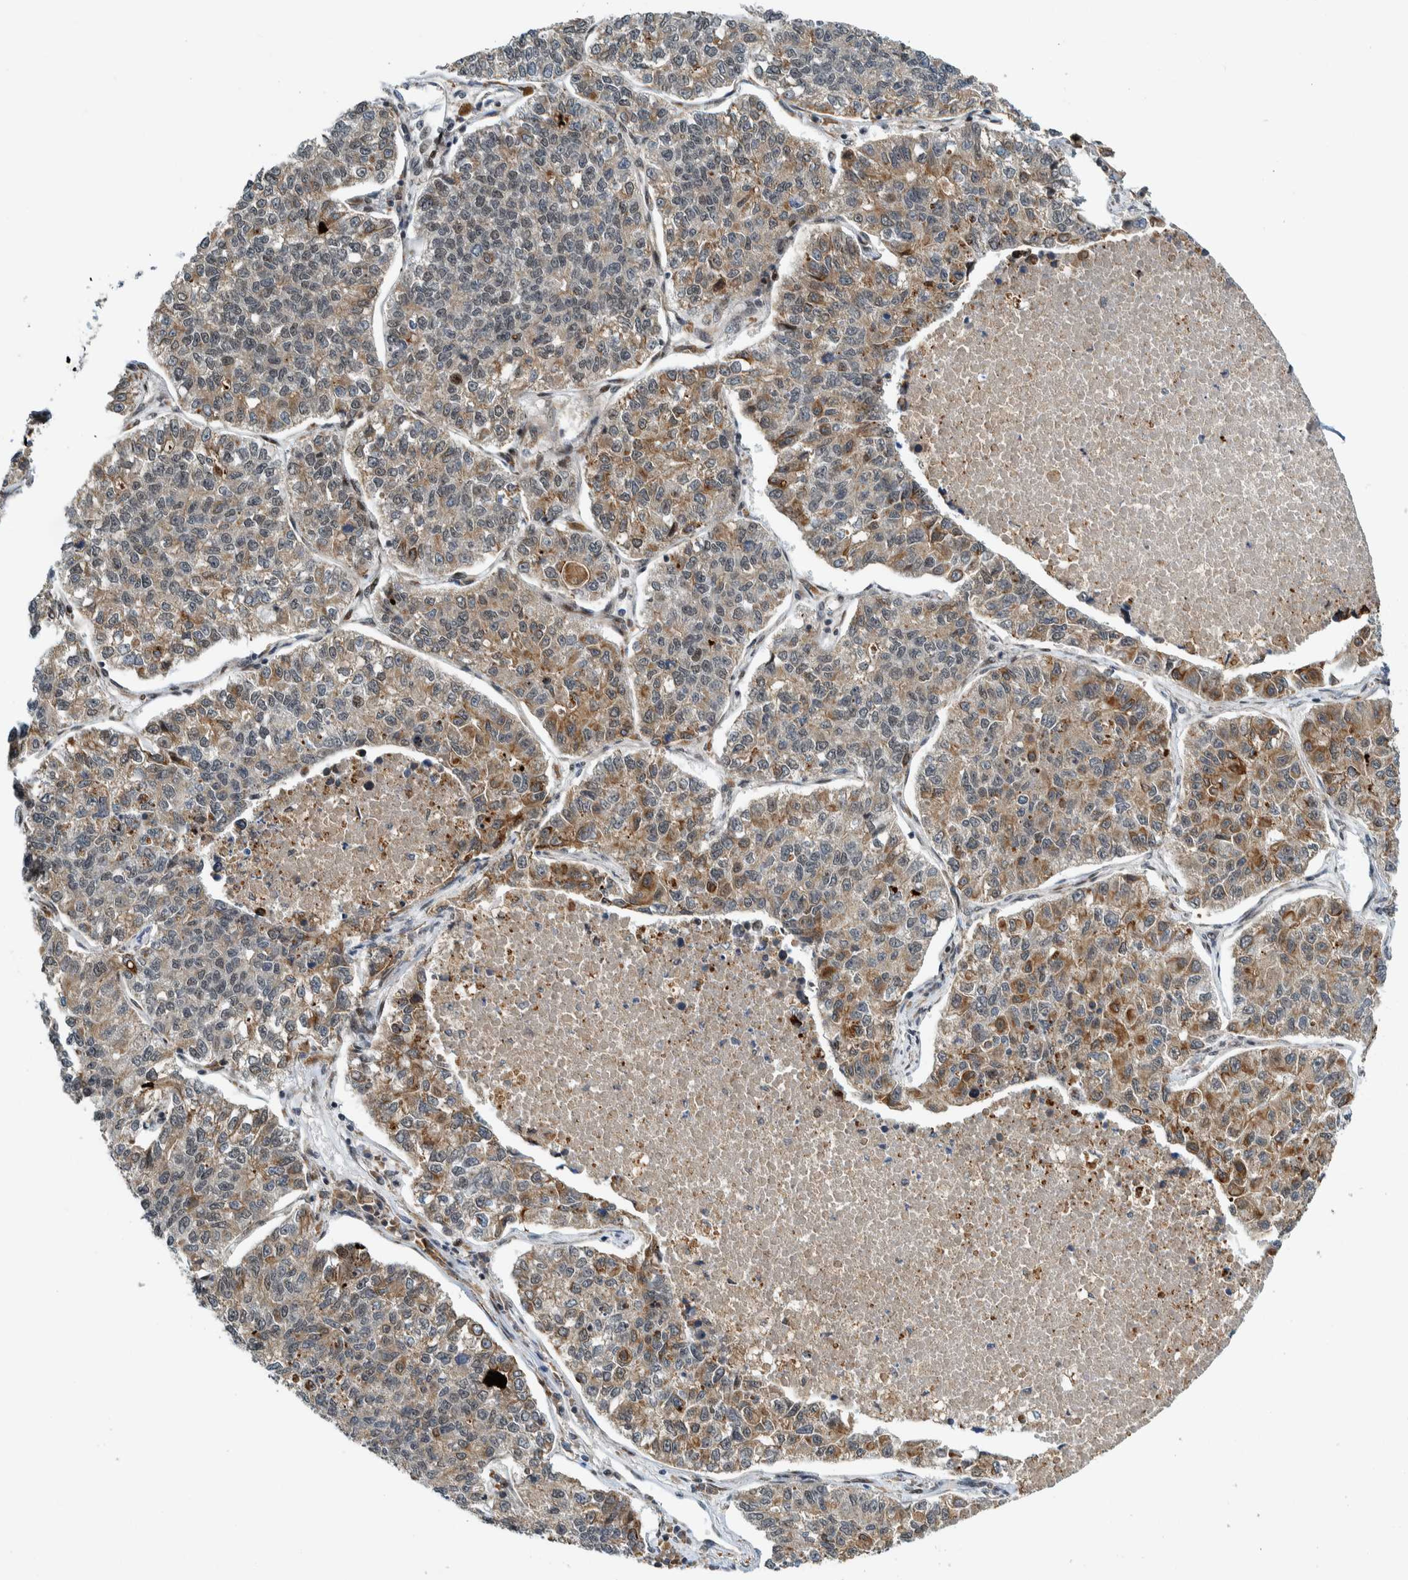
{"staining": {"intensity": "moderate", "quantity": "<25%", "location": "cytoplasmic/membranous"}, "tissue": "lung cancer", "cell_type": "Tumor cells", "image_type": "cancer", "snomed": [{"axis": "morphology", "description": "Adenocarcinoma, NOS"}, {"axis": "topography", "description": "Lung"}], "caption": "High-power microscopy captured an IHC histopathology image of lung cancer (adenocarcinoma), revealing moderate cytoplasmic/membranous positivity in about <25% of tumor cells.", "gene": "CCDC57", "patient": {"sex": "male", "age": 49}}